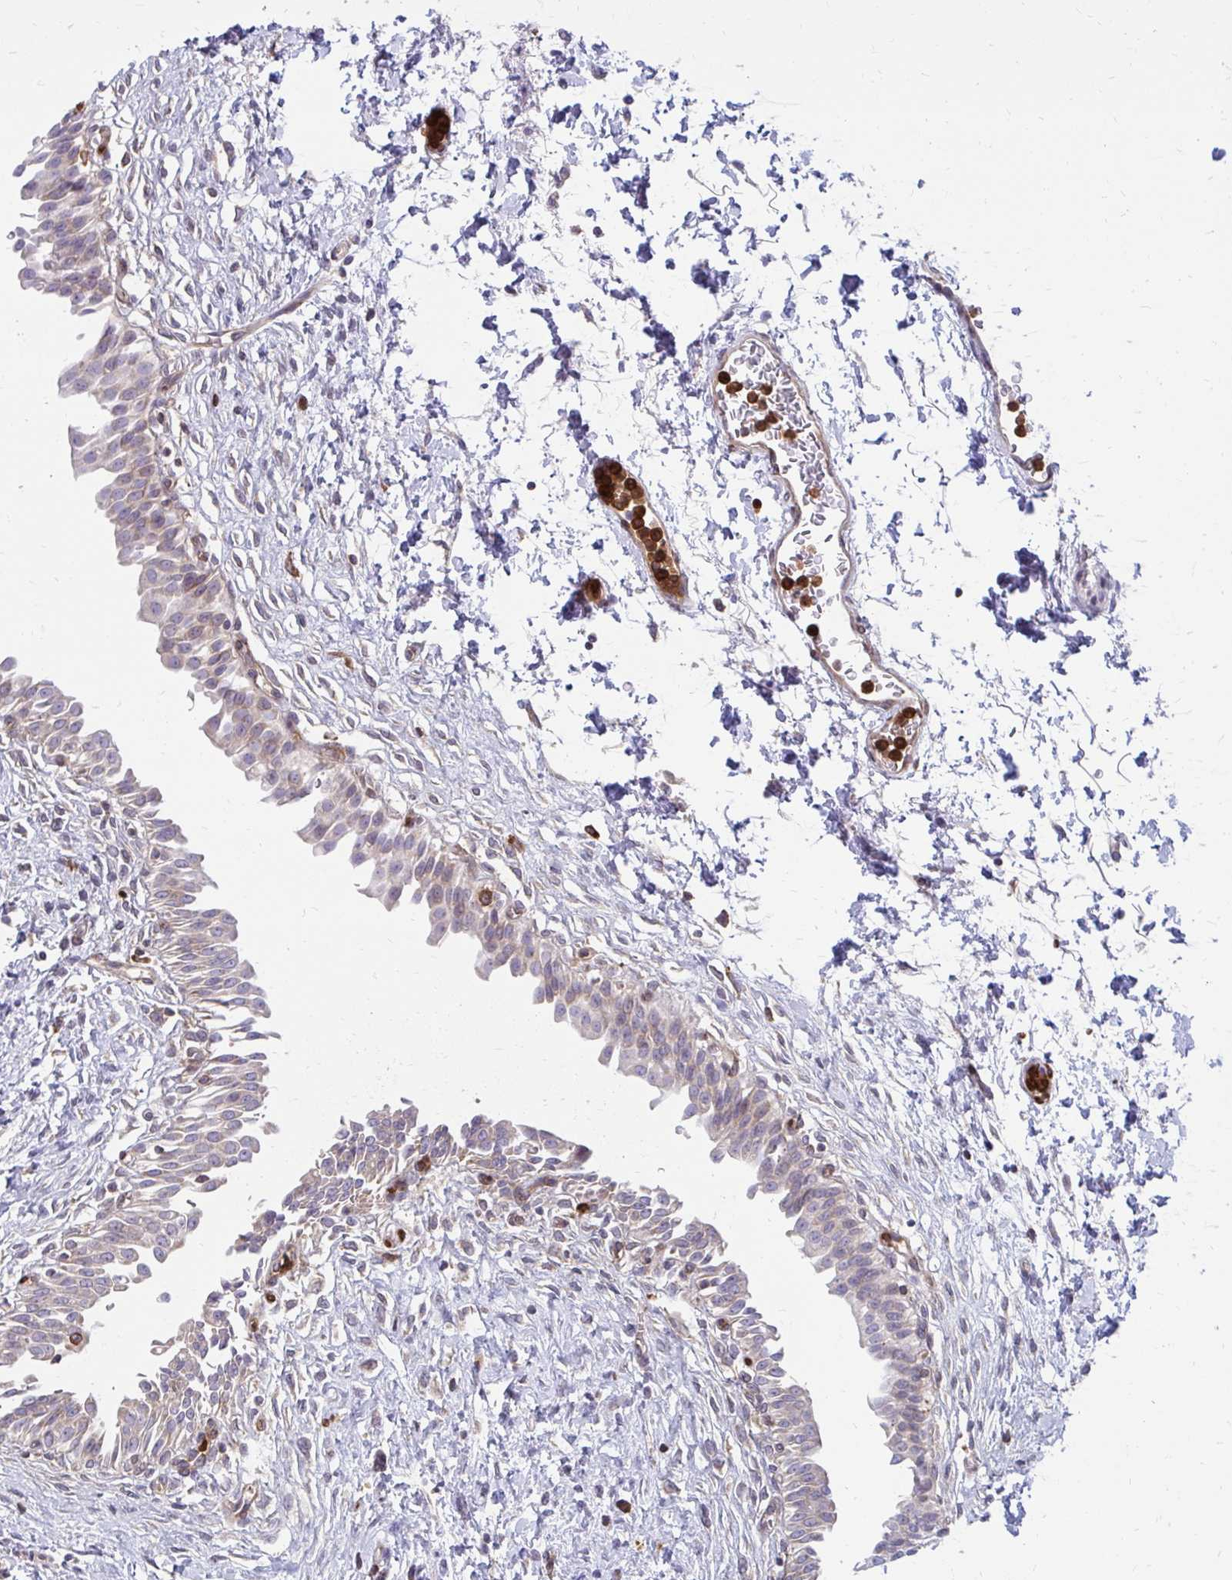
{"staining": {"intensity": "negative", "quantity": "none", "location": "none"}, "tissue": "urinary bladder", "cell_type": "Urothelial cells", "image_type": "normal", "snomed": [{"axis": "morphology", "description": "Normal tissue, NOS"}, {"axis": "topography", "description": "Urinary bladder"}], "caption": "Immunohistochemistry (IHC) of normal urinary bladder displays no positivity in urothelial cells.", "gene": "ASAP1", "patient": {"sex": "male", "age": 37}}